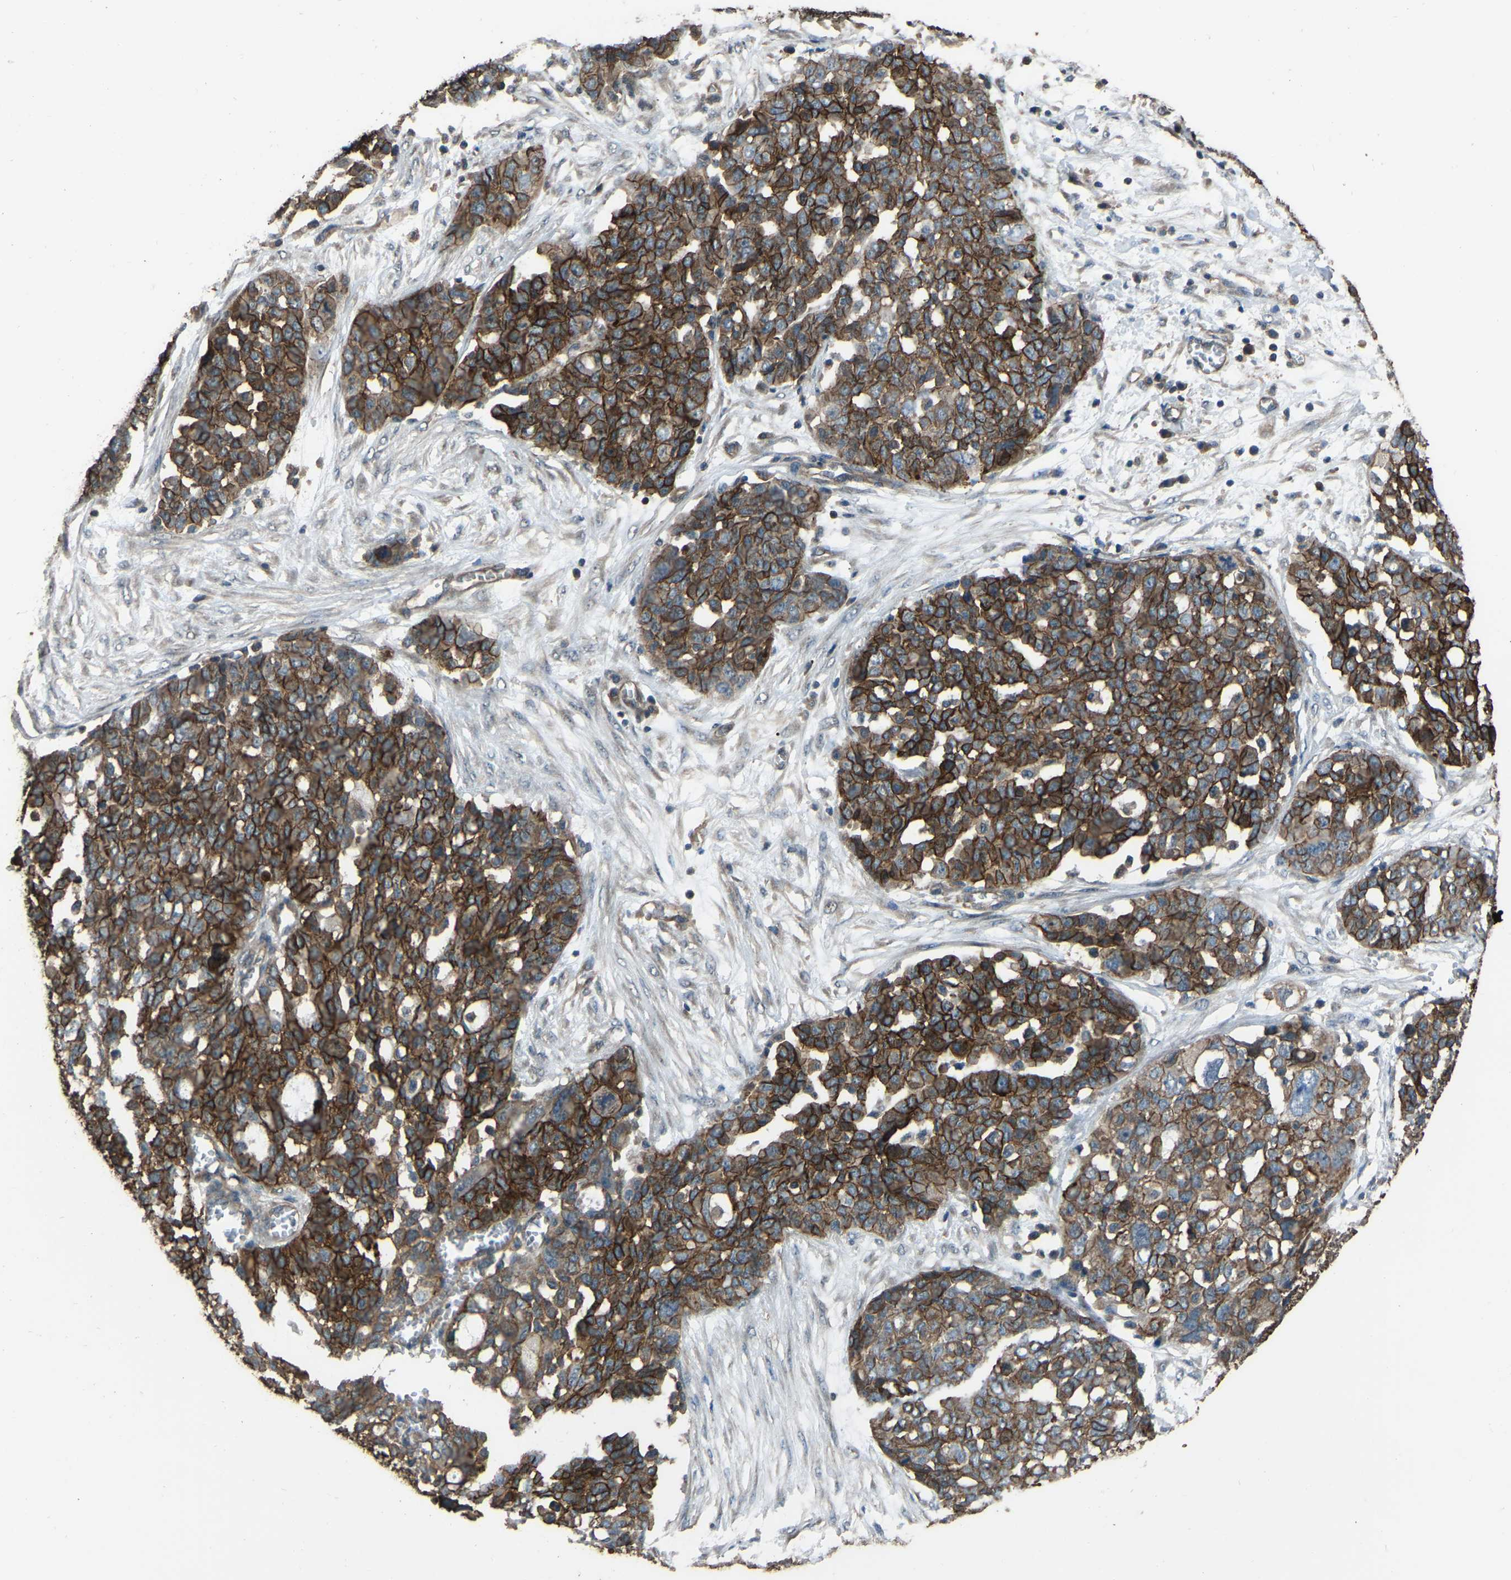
{"staining": {"intensity": "strong", "quantity": ">75%", "location": "cytoplasmic/membranous"}, "tissue": "ovarian cancer", "cell_type": "Tumor cells", "image_type": "cancer", "snomed": [{"axis": "morphology", "description": "Cystadenocarcinoma, serous, NOS"}, {"axis": "topography", "description": "Soft tissue"}, {"axis": "topography", "description": "Ovary"}], "caption": "Protein staining of ovarian serous cystadenocarcinoma tissue demonstrates strong cytoplasmic/membranous expression in approximately >75% of tumor cells.", "gene": "SLC4A2", "patient": {"sex": "female", "age": 57}}